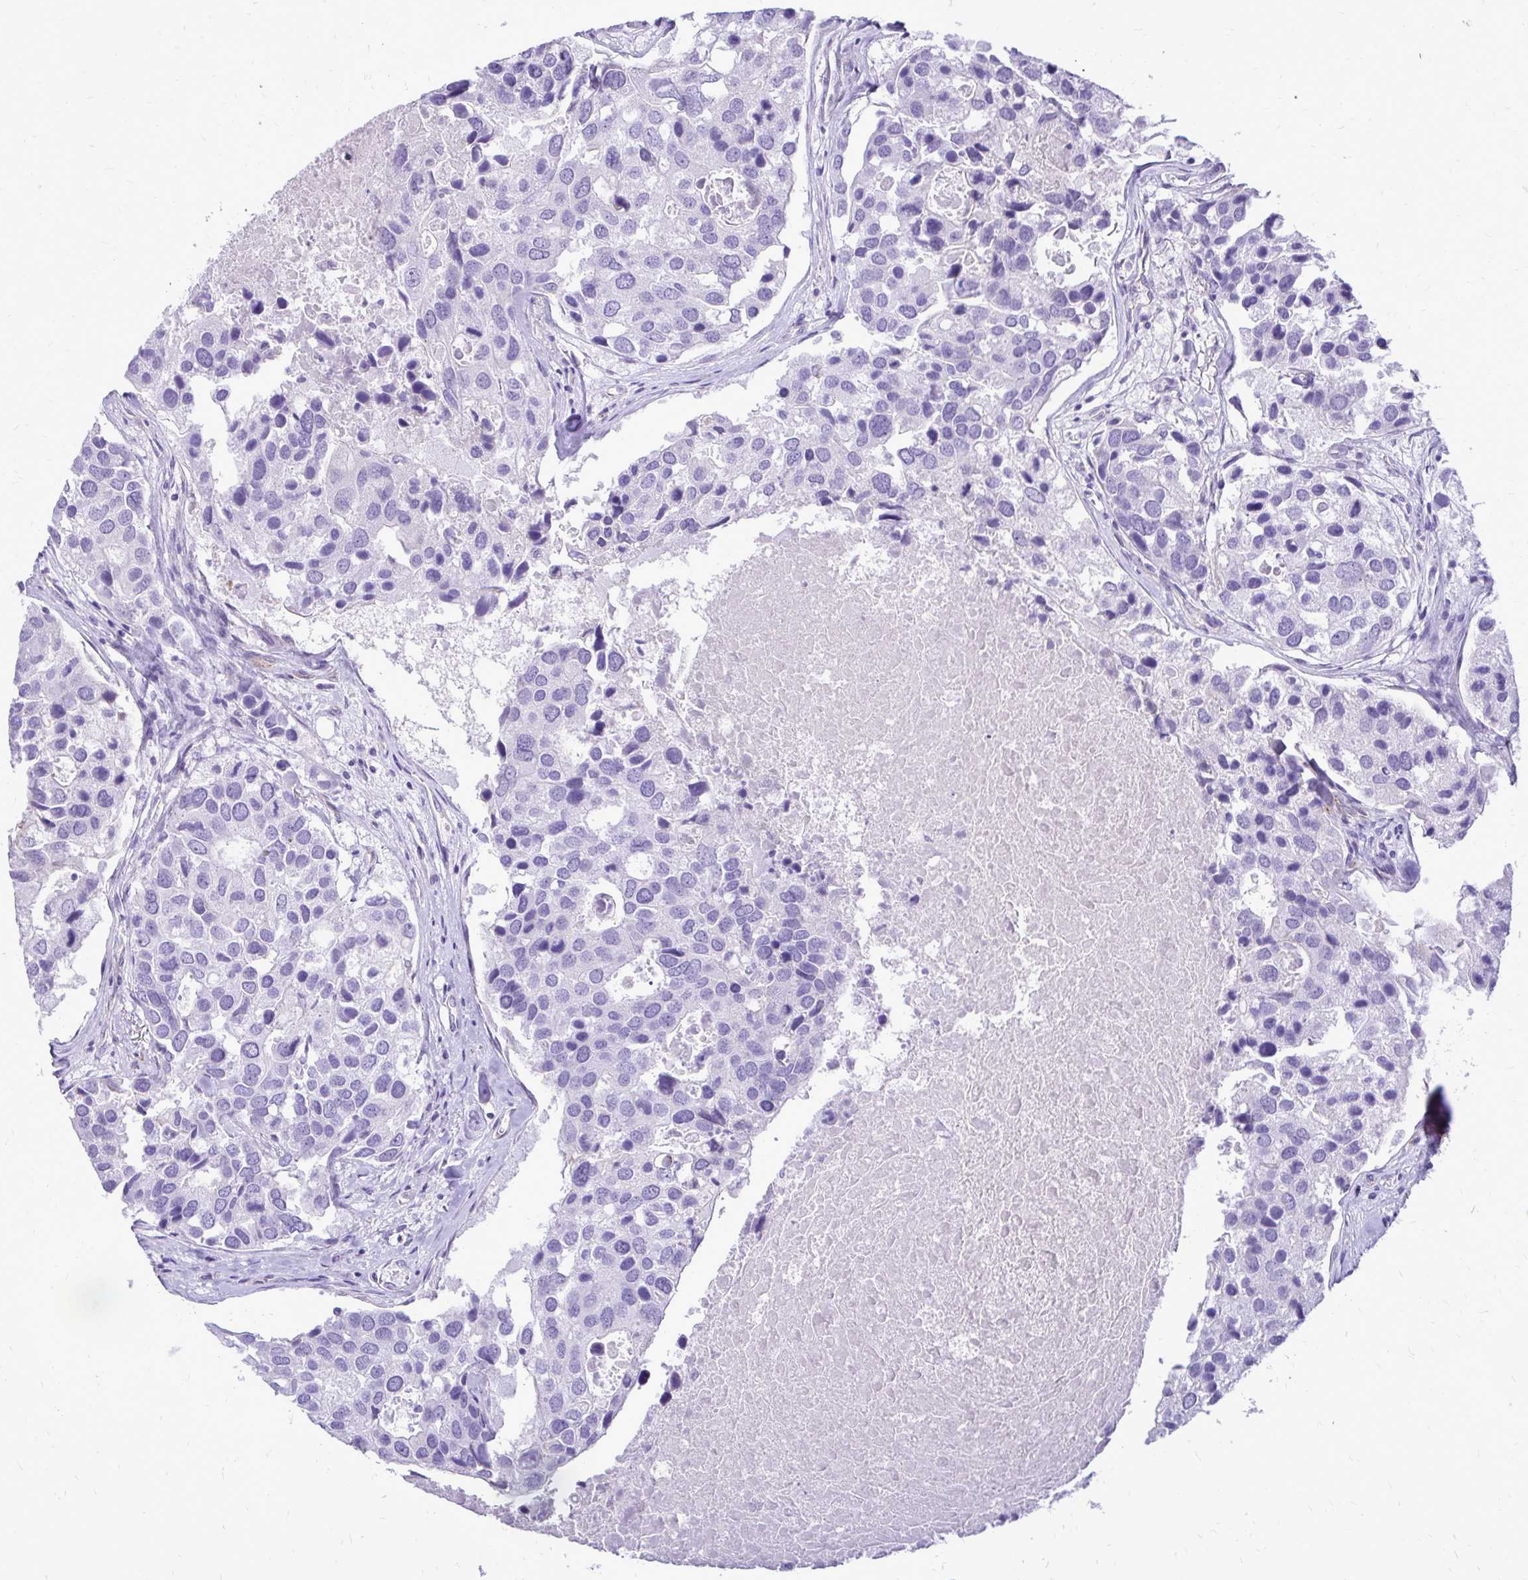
{"staining": {"intensity": "negative", "quantity": "none", "location": "none"}, "tissue": "breast cancer", "cell_type": "Tumor cells", "image_type": "cancer", "snomed": [{"axis": "morphology", "description": "Duct carcinoma"}, {"axis": "topography", "description": "Breast"}], "caption": "Immunohistochemistry (IHC) of infiltrating ductal carcinoma (breast) displays no expression in tumor cells. Brightfield microscopy of IHC stained with DAB (brown) and hematoxylin (blue), captured at high magnification.", "gene": "PELI3", "patient": {"sex": "female", "age": 83}}